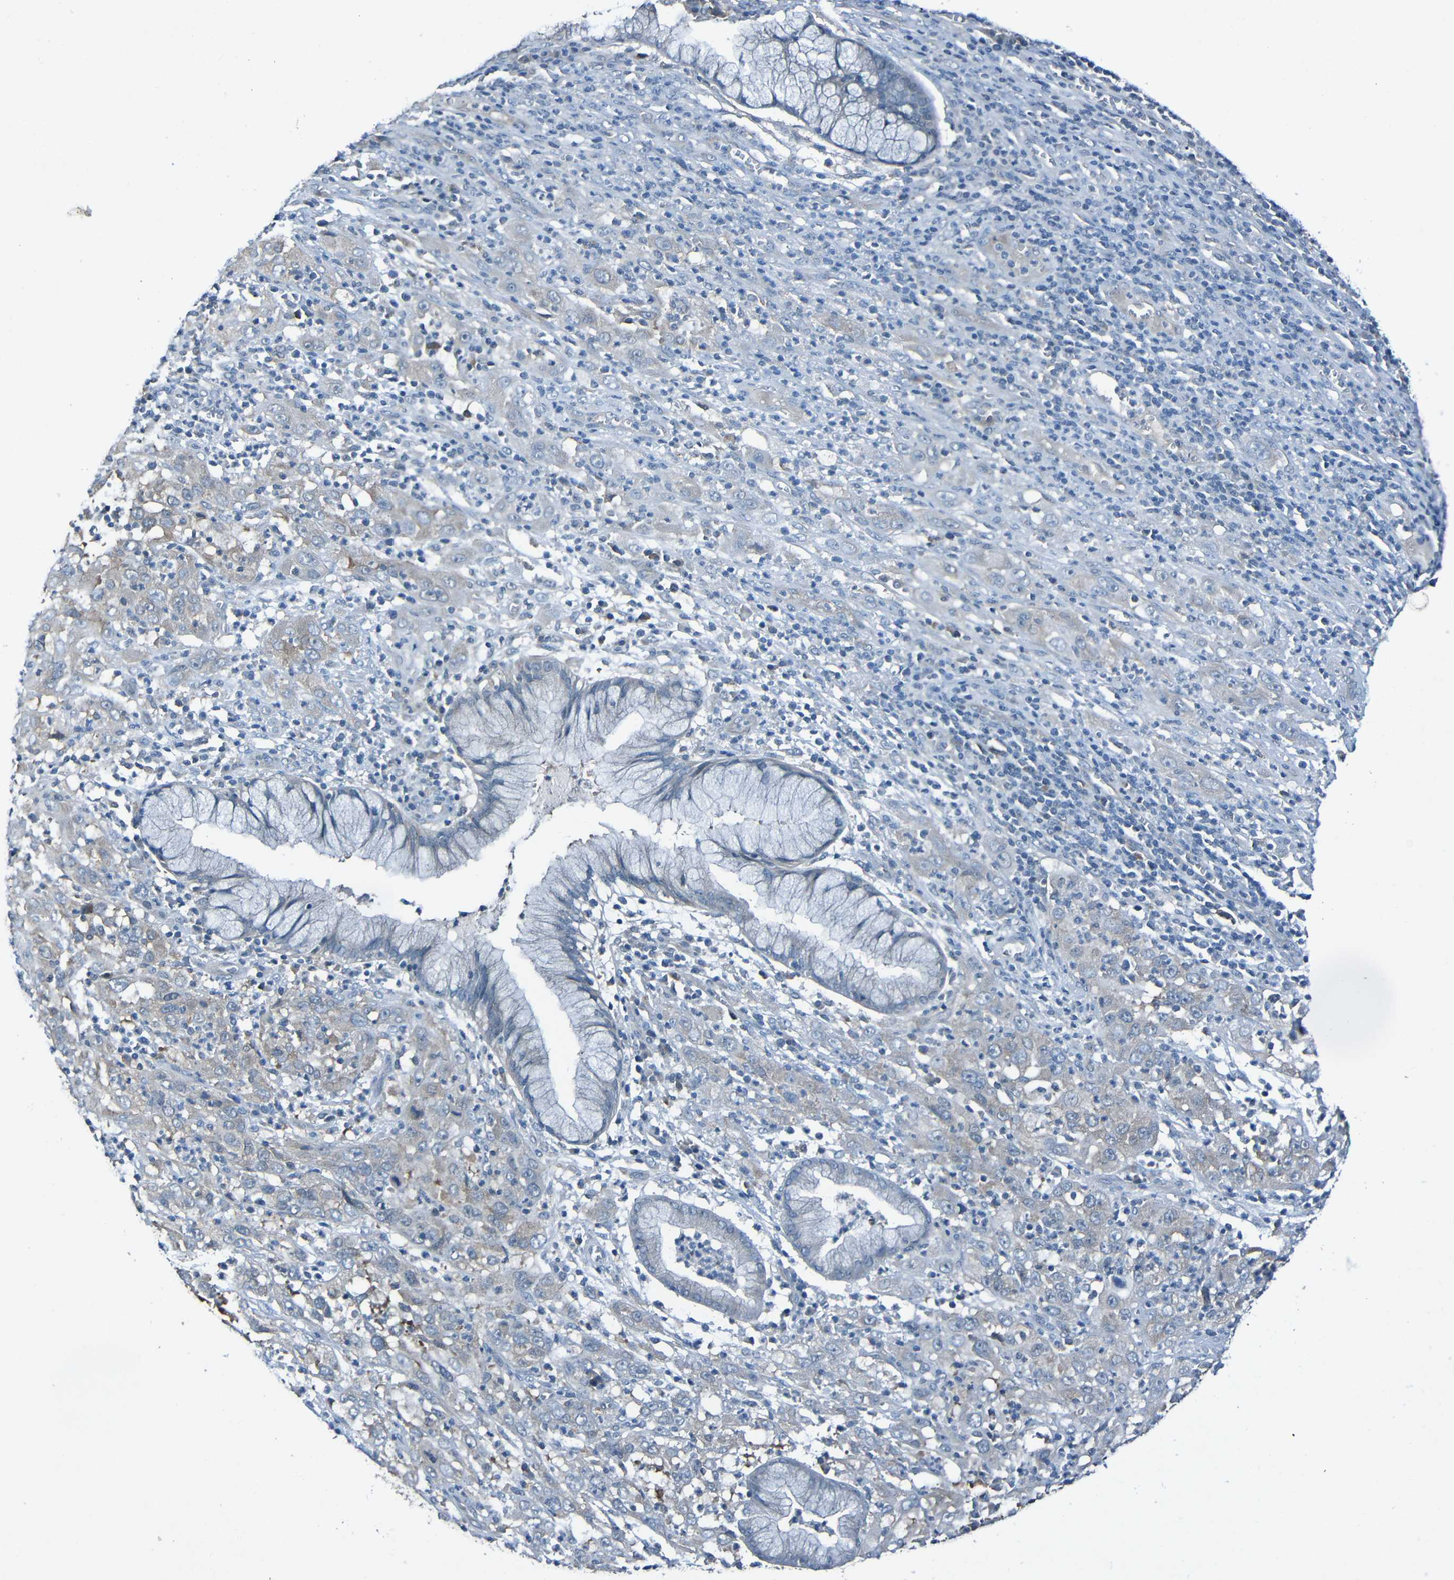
{"staining": {"intensity": "weak", "quantity": "25%-75%", "location": "cytoplasmic/membranous"}, "tissue": "cervical cancer", "cell_type": "Tumor cells", "image_type": "cancer", "snomed": [{"axis": "morphology", "description": "Squamous cell carcinoma, NOS"}, {"axis": "topography", "description": "Cervix"}], "caption": "Tumor cells display weak cytoplasmic/membranous expression in approximately 25%-75% of cells in cervical cancer. The protein is stained brown, and the nuclei are stained in blue (DAB IHC with brightfield microscopy, high magnification).", "gene": "LRRC70", "patient": {"sex": "female", "age": 32}}